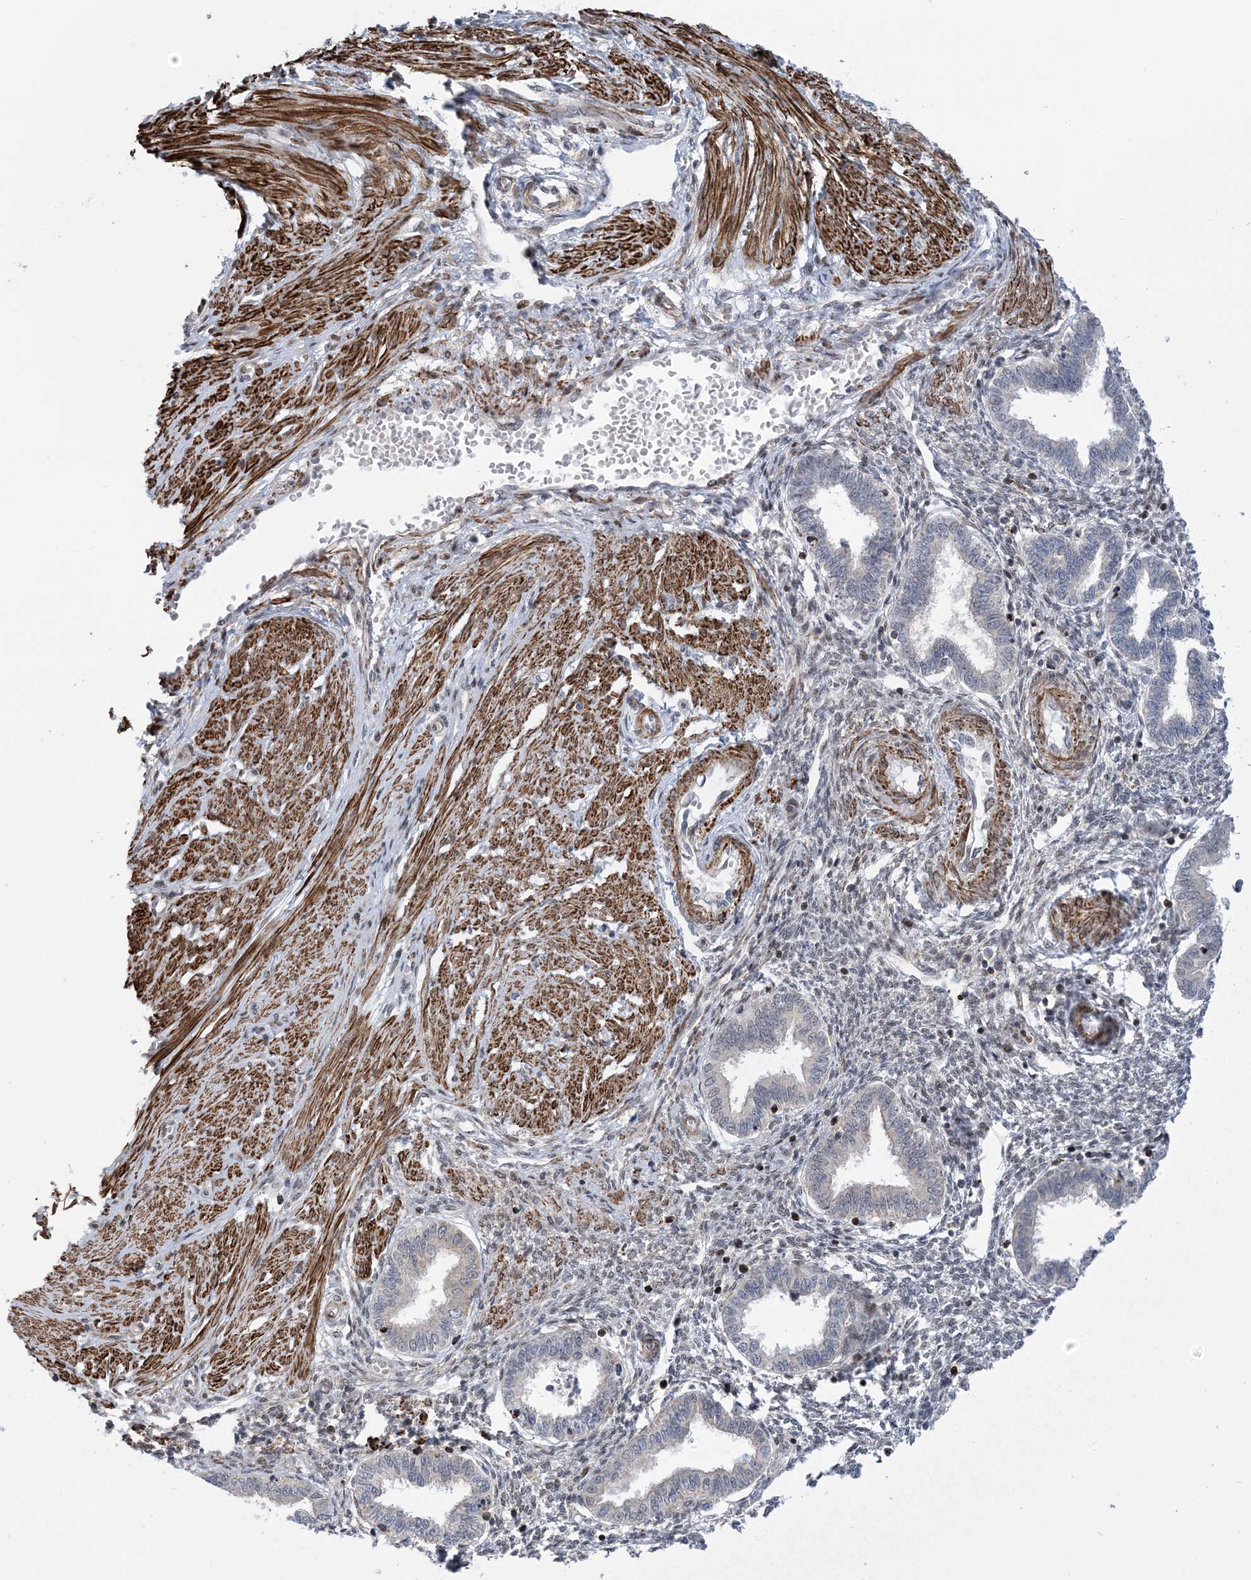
{"staining": {"intensity": "weak", "quantity": "<25%", "location": "nuclear"}, "tissue": "endometrium", "cell_type": "Cells in endometrial stroma", "image_type": "normal", "snomed": [{"axis": "morphology", "description": "Normal tissue, NOS"}, {"axis": "topography", "description": "Endometrium"}], "caption": "Cells in endometrial stroma show no significant expression in normal endometrium. (Stains: DAB (3,3'-diaminobenzidine) immunohistochemistry with hematoxylin counter stain, Microscopy: brightfield microscopy at high magnification).", "gene": "ZNF8", "patient": {"sex": "female", "age": 33}}